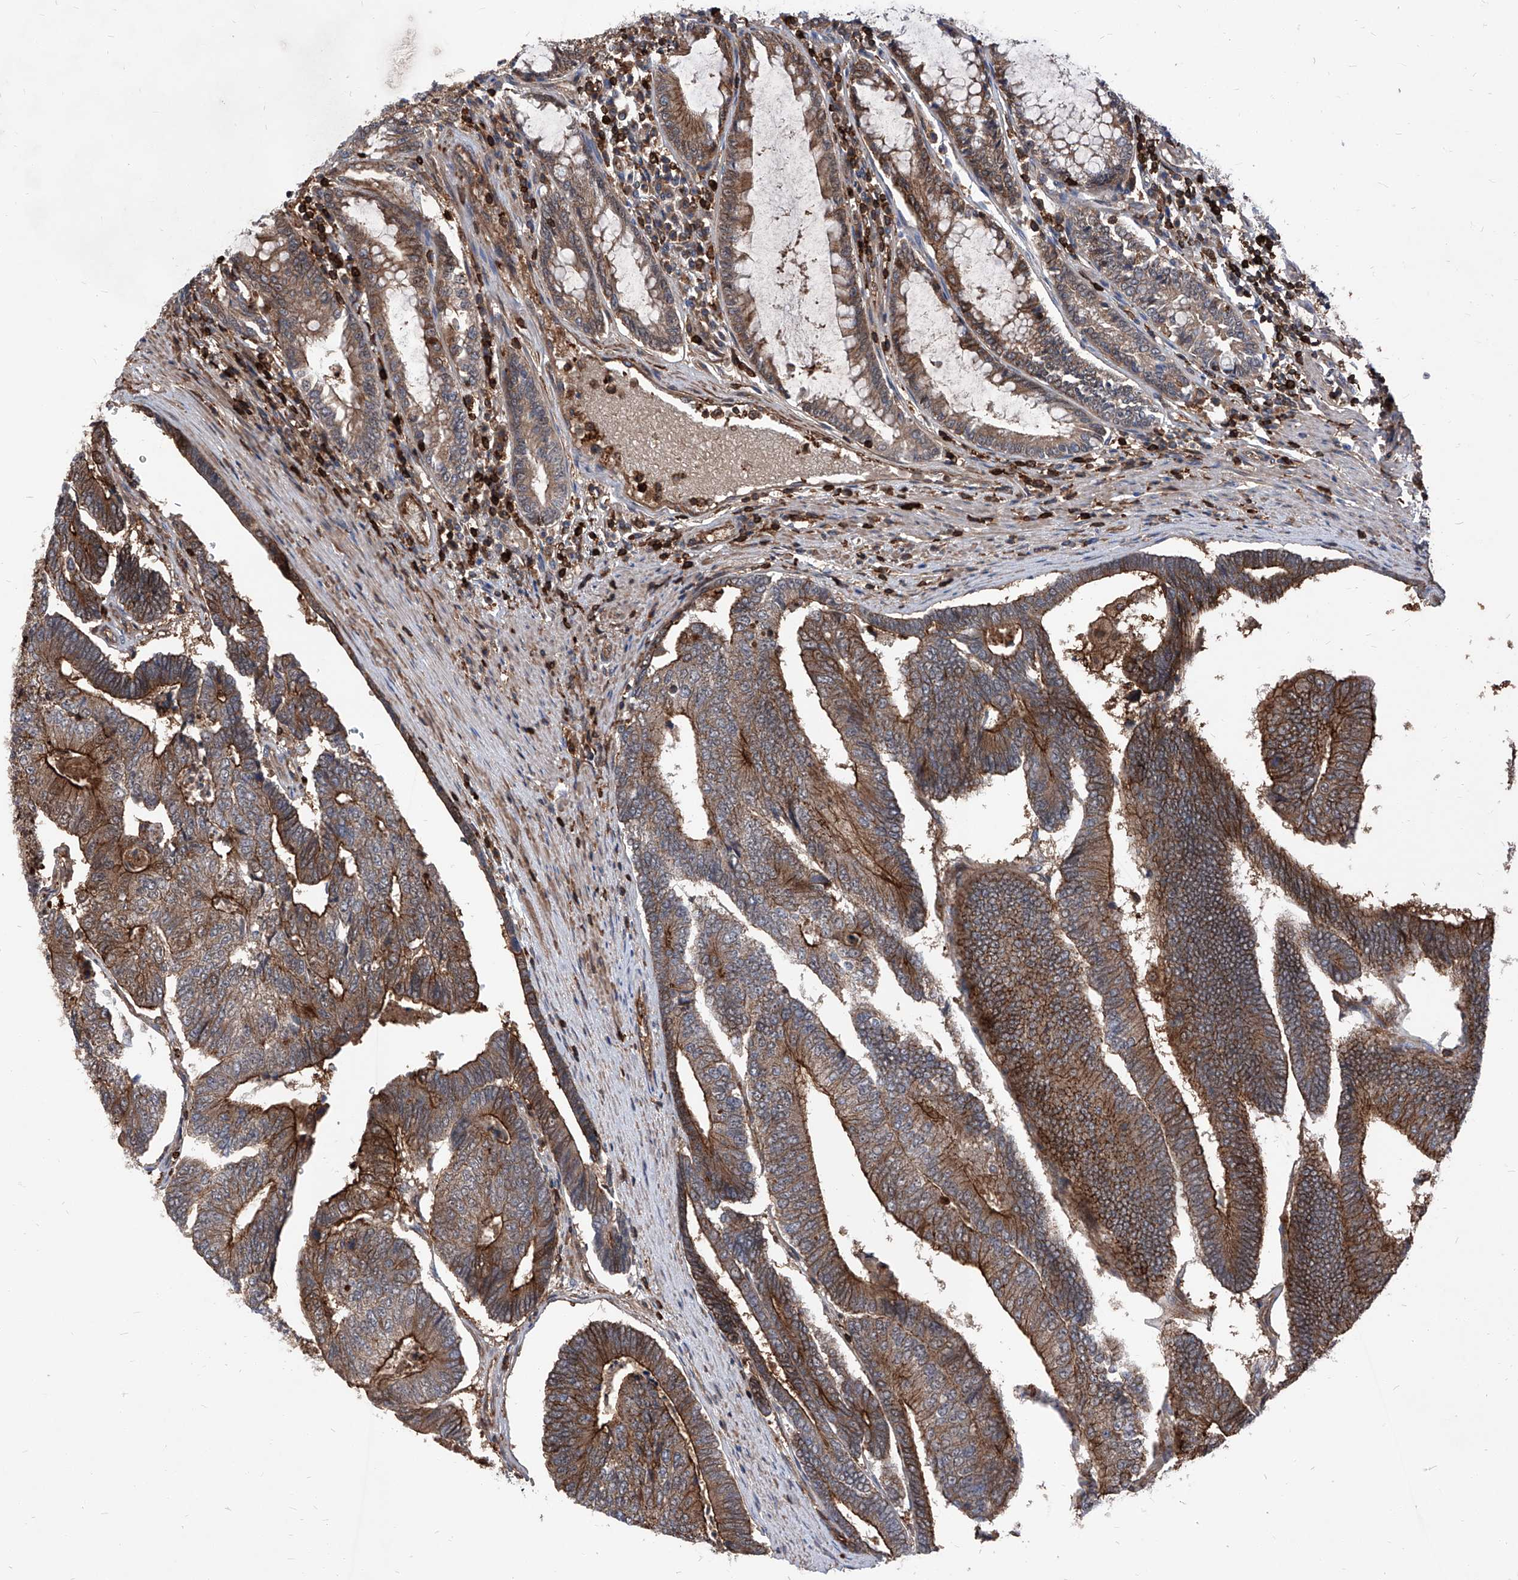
{"staining": {"intensity": "strong", "quantity": "25%-75%", "location": "cytoplasmic/membranous"}, "tissue": "colorectal cancer", "cell_type": "Tumor cells", "image_type": "cancer", "snomed": [{"axis": "morphology", "description": "Adenocarcinoma, NOS"}, {"axis": "topography", "description": "Colon"}], "caption": "High-magnification brightfield microscopy of colorectal adenocarcinoma stained with DAB (brown) and counterstained with hematoxylin (blue). tumor cells exhibit strong cytoplasmic/membranous staining is present in approximately25%-75% of cells.", "gene": "ABRACL", "patient": {"sex": "female", "age": 67}}